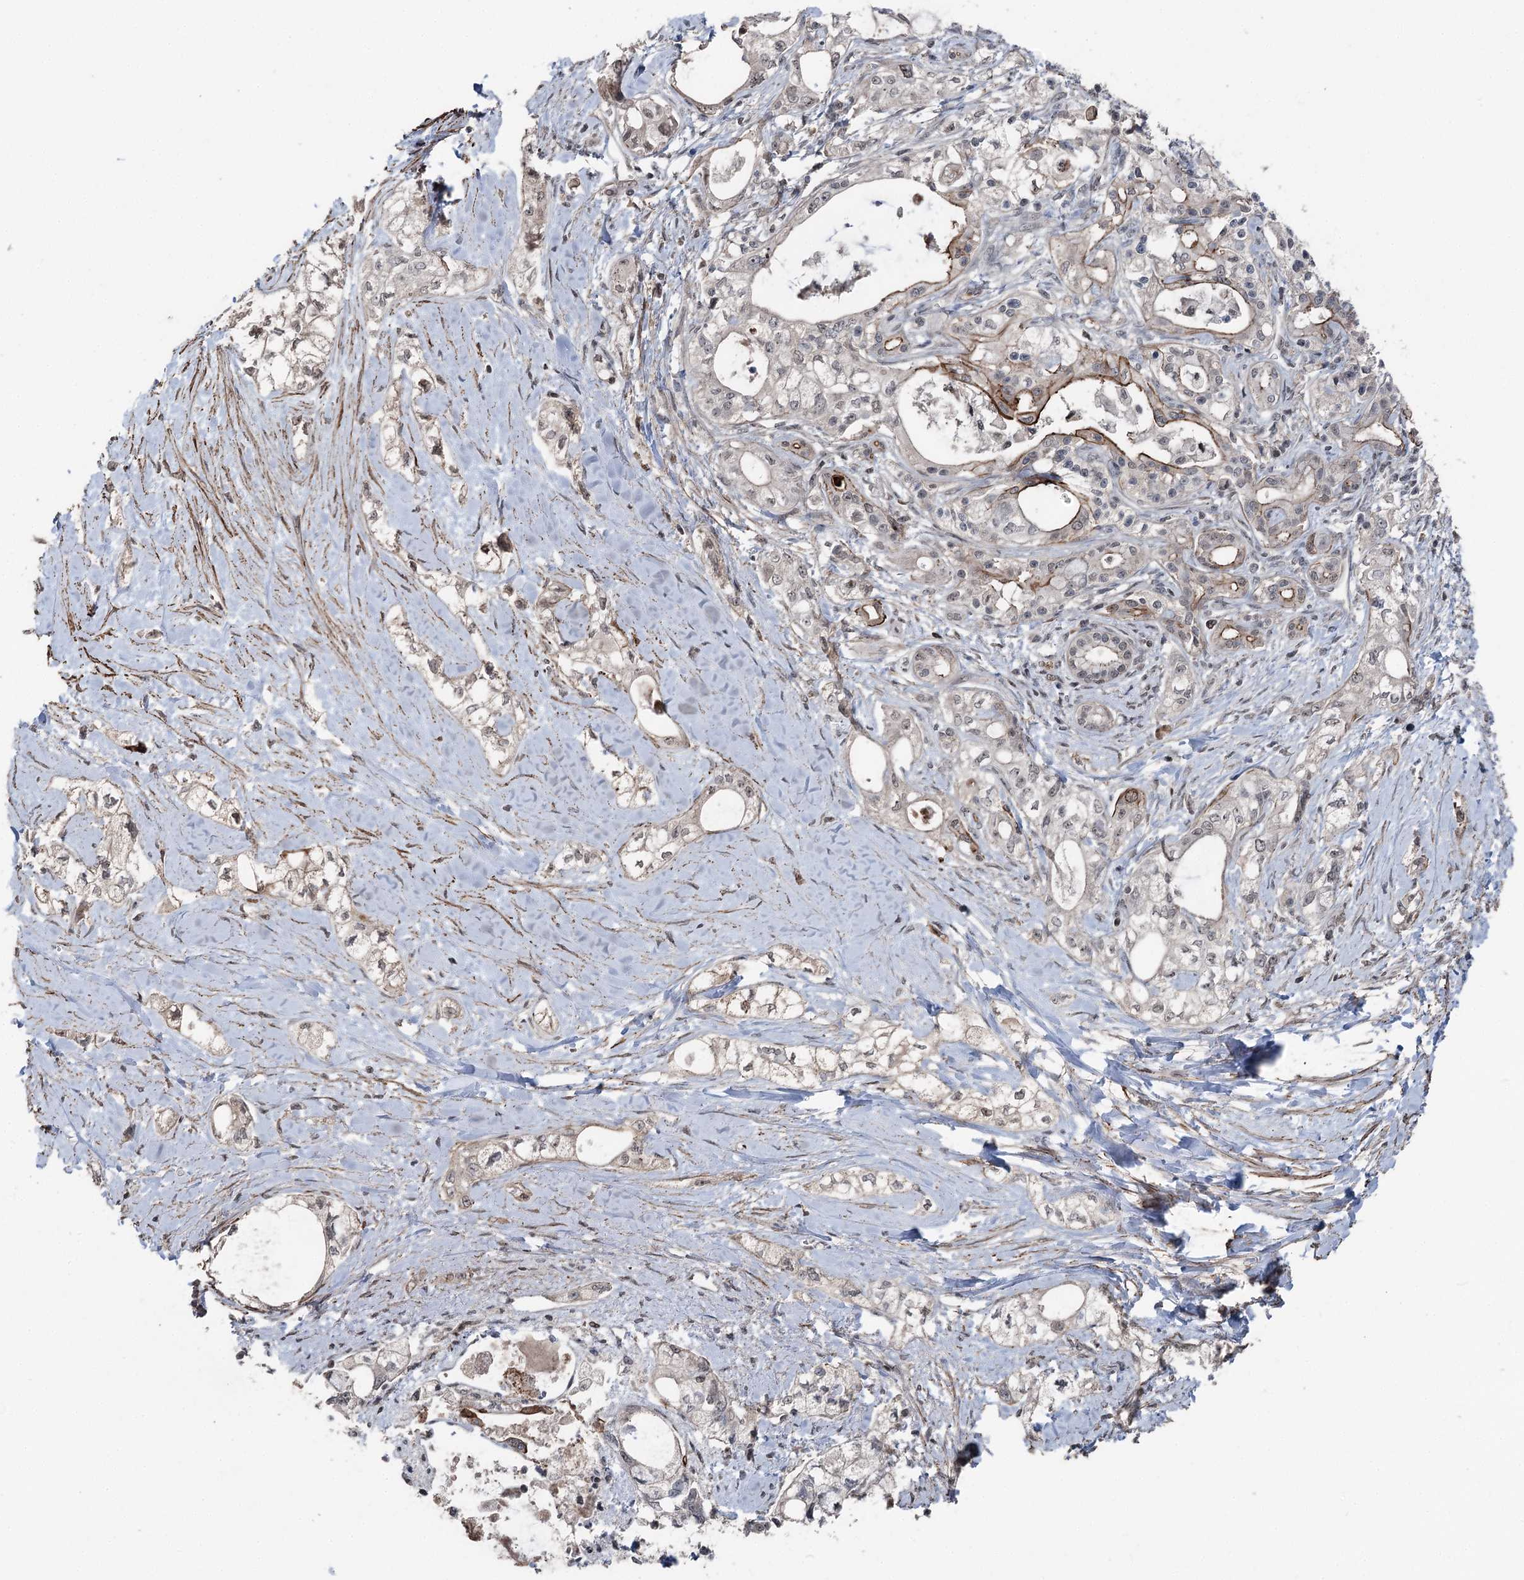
{"staining": {"intensity": "moderate", "quantity": "<25%", "location": "cytoplasmic/membranous,nuclear"}, "tissue": "pancreatic cancer", "cell_type": "Tumor cells", "image_type": "cancer", "snomed": [{"axis": "morphology", "description": "Adenocarcinoma, NOS"}, {"axis": "topography", "description": "Pancreas"}], "caption": "About <25% of tumor cells in pancreatic cancer (adenocarcinoma) exhibit moderate cytoplasmic/membranous and nuclear protein positivity as visualized by brown immunohistochemical staining.", "gene": "CCDC82", "patient": {"sex": "male", "age": 70}}